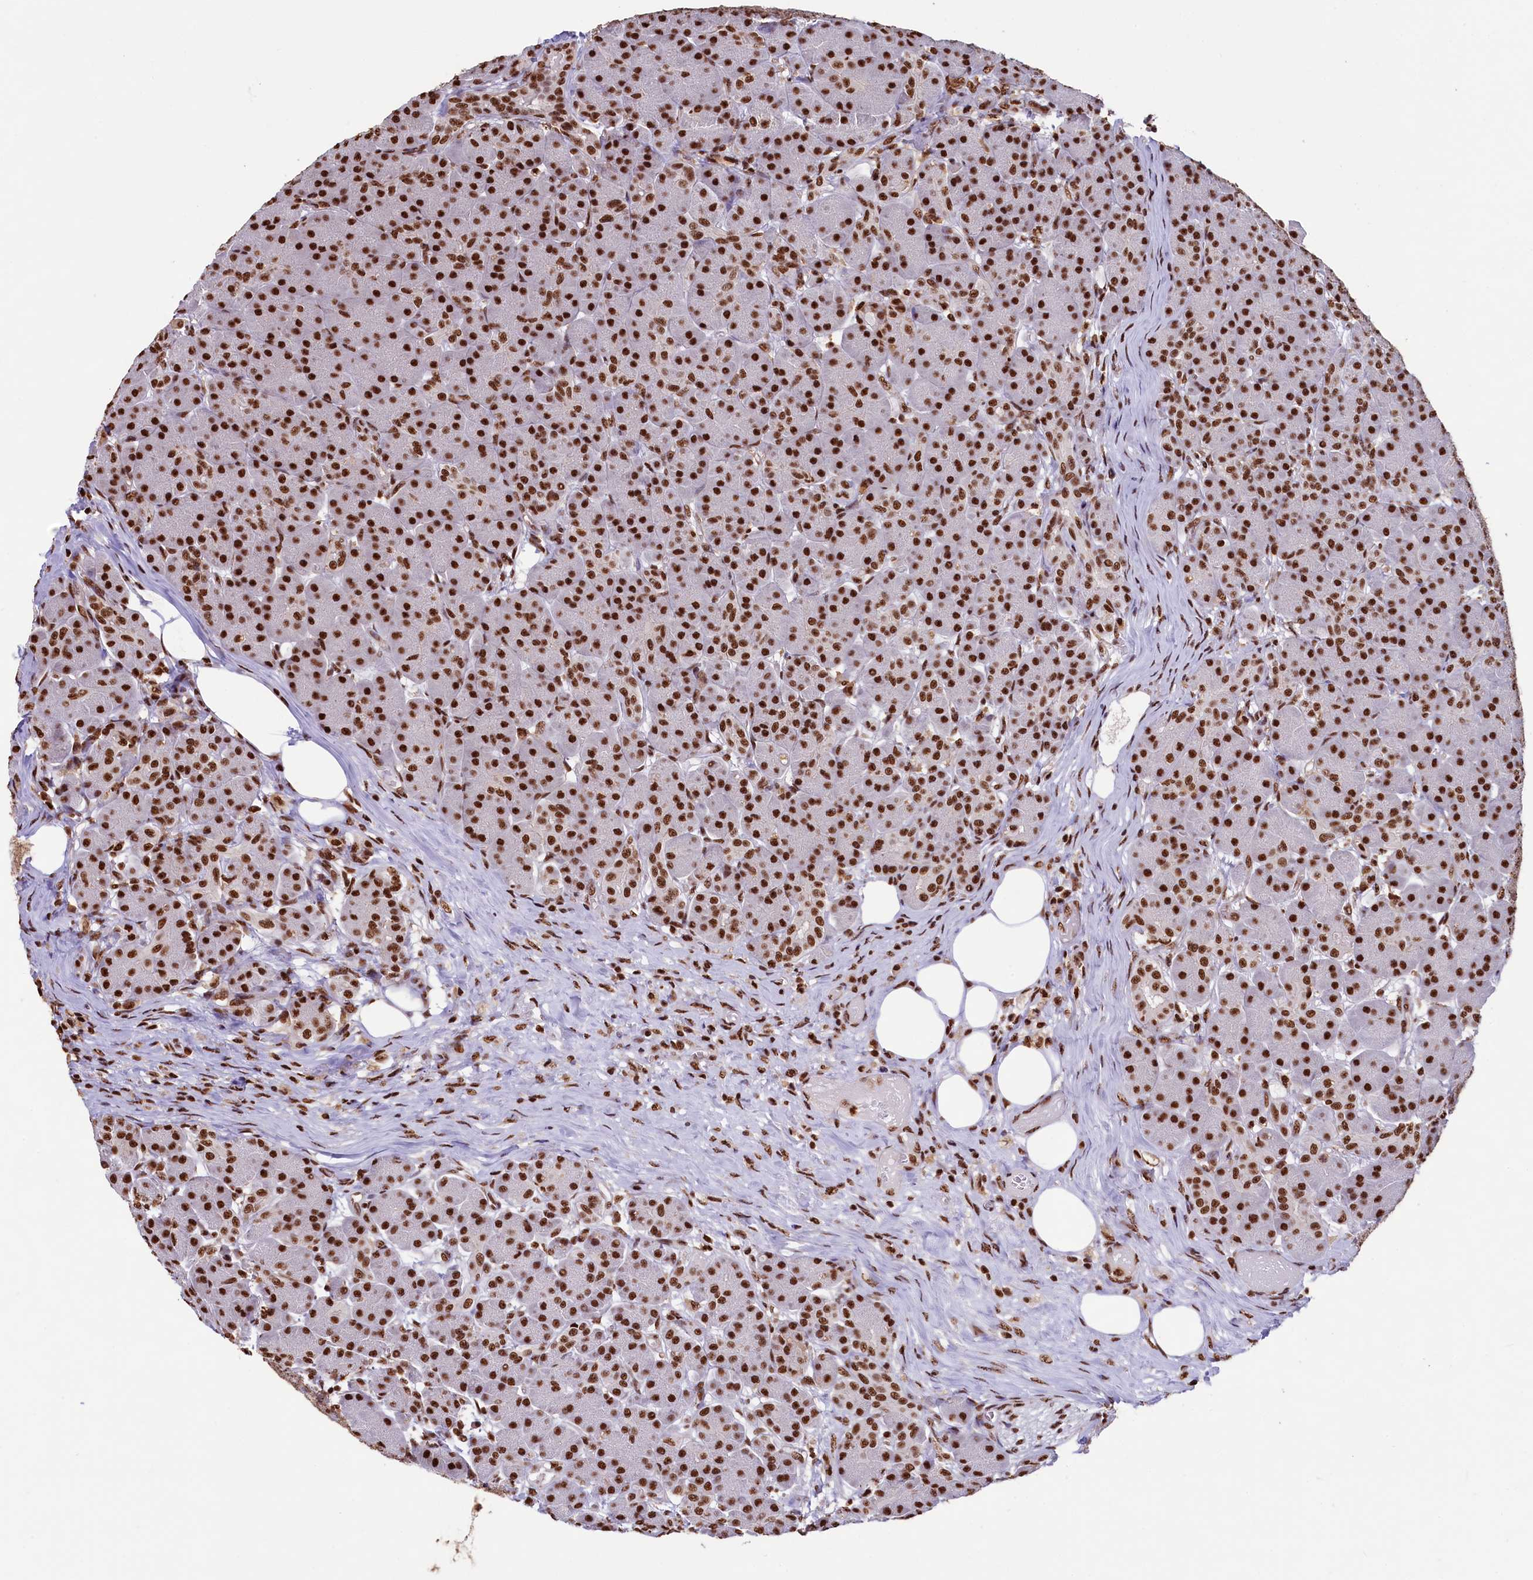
{"staining": {"intensity": "strong", "quantity": ">75%", "location": "nuclear"}, "tissue": "pancreas", "cell_type": "Exocrine glandular cells", "image_type": "normal", "snomed": [{"axis": "morphology", "description": "Normal tissue, NOS"}, {"axis": "topography", "description": "Pancreas"}], "caption": "Immunohistochemical staining of normal pancreas demonstrates strong nuclear protein staining in about >75% of exocrine glandular cells.", "gene": "SNRPD2", "patient": {"sex": "male", "age": 63}}